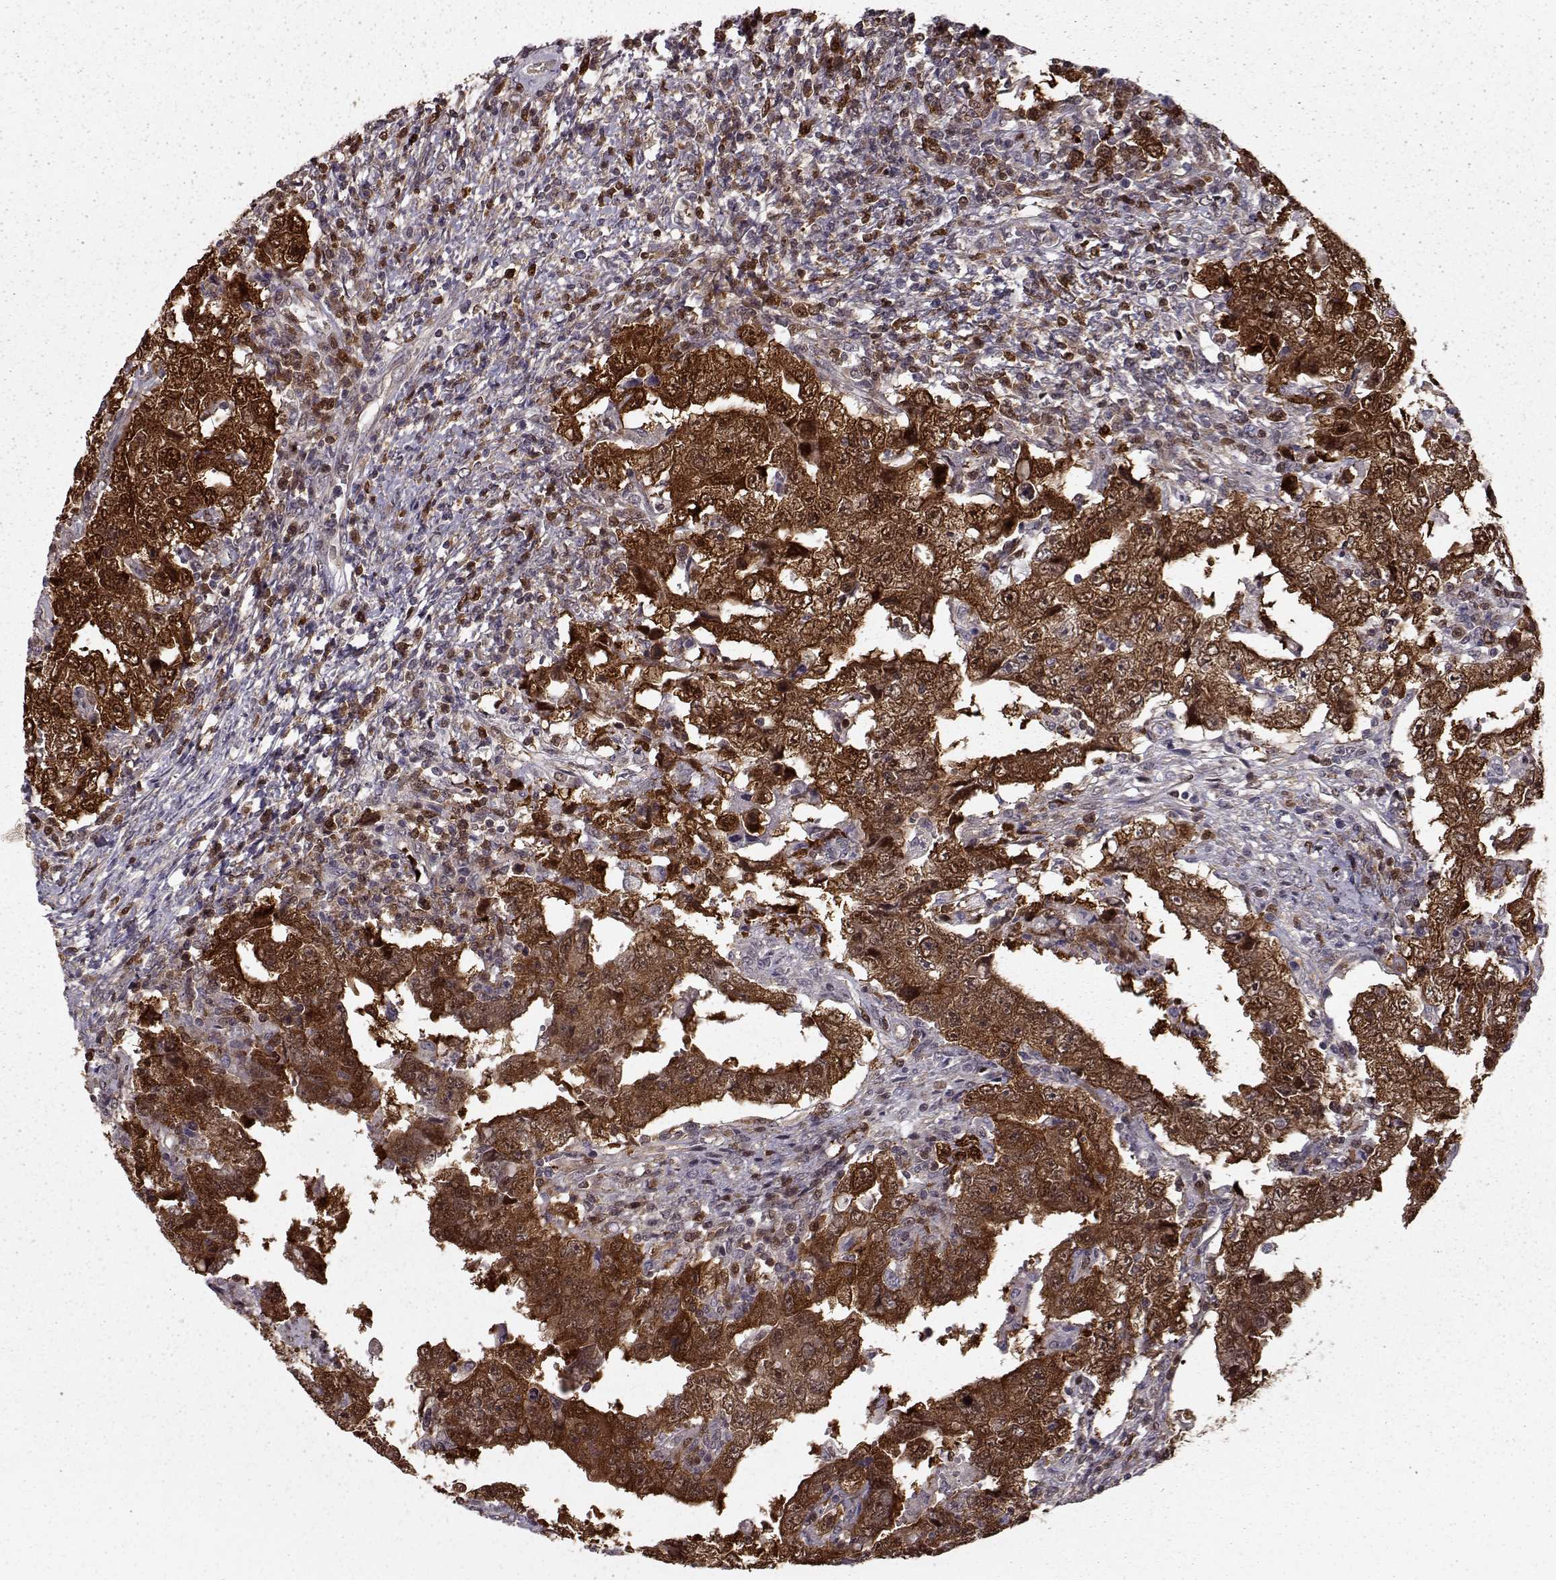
{"staining": {"intensity": "strong", "quantity": ">75%", "location": "cytoplasmic/membranous"}, "tissue": "testis cancer", "cell_type": "Tumor cells", "image_type": "cancer", "snomed": [{"axis": "morphology", "description": "Carcinoma, Embryonal, NOS"}, {"axis": "topography", "description": "Testis"}], "caption": "The image demonstrates staining of embryonal carcinoma (testis), revealing strong cytoplasmic/membranous protein positivity (brown color) within tumor cells. Nuclei are stained in blue.", "gene": "RANBP1", "patient": {"sex": "male", "age": 26}}